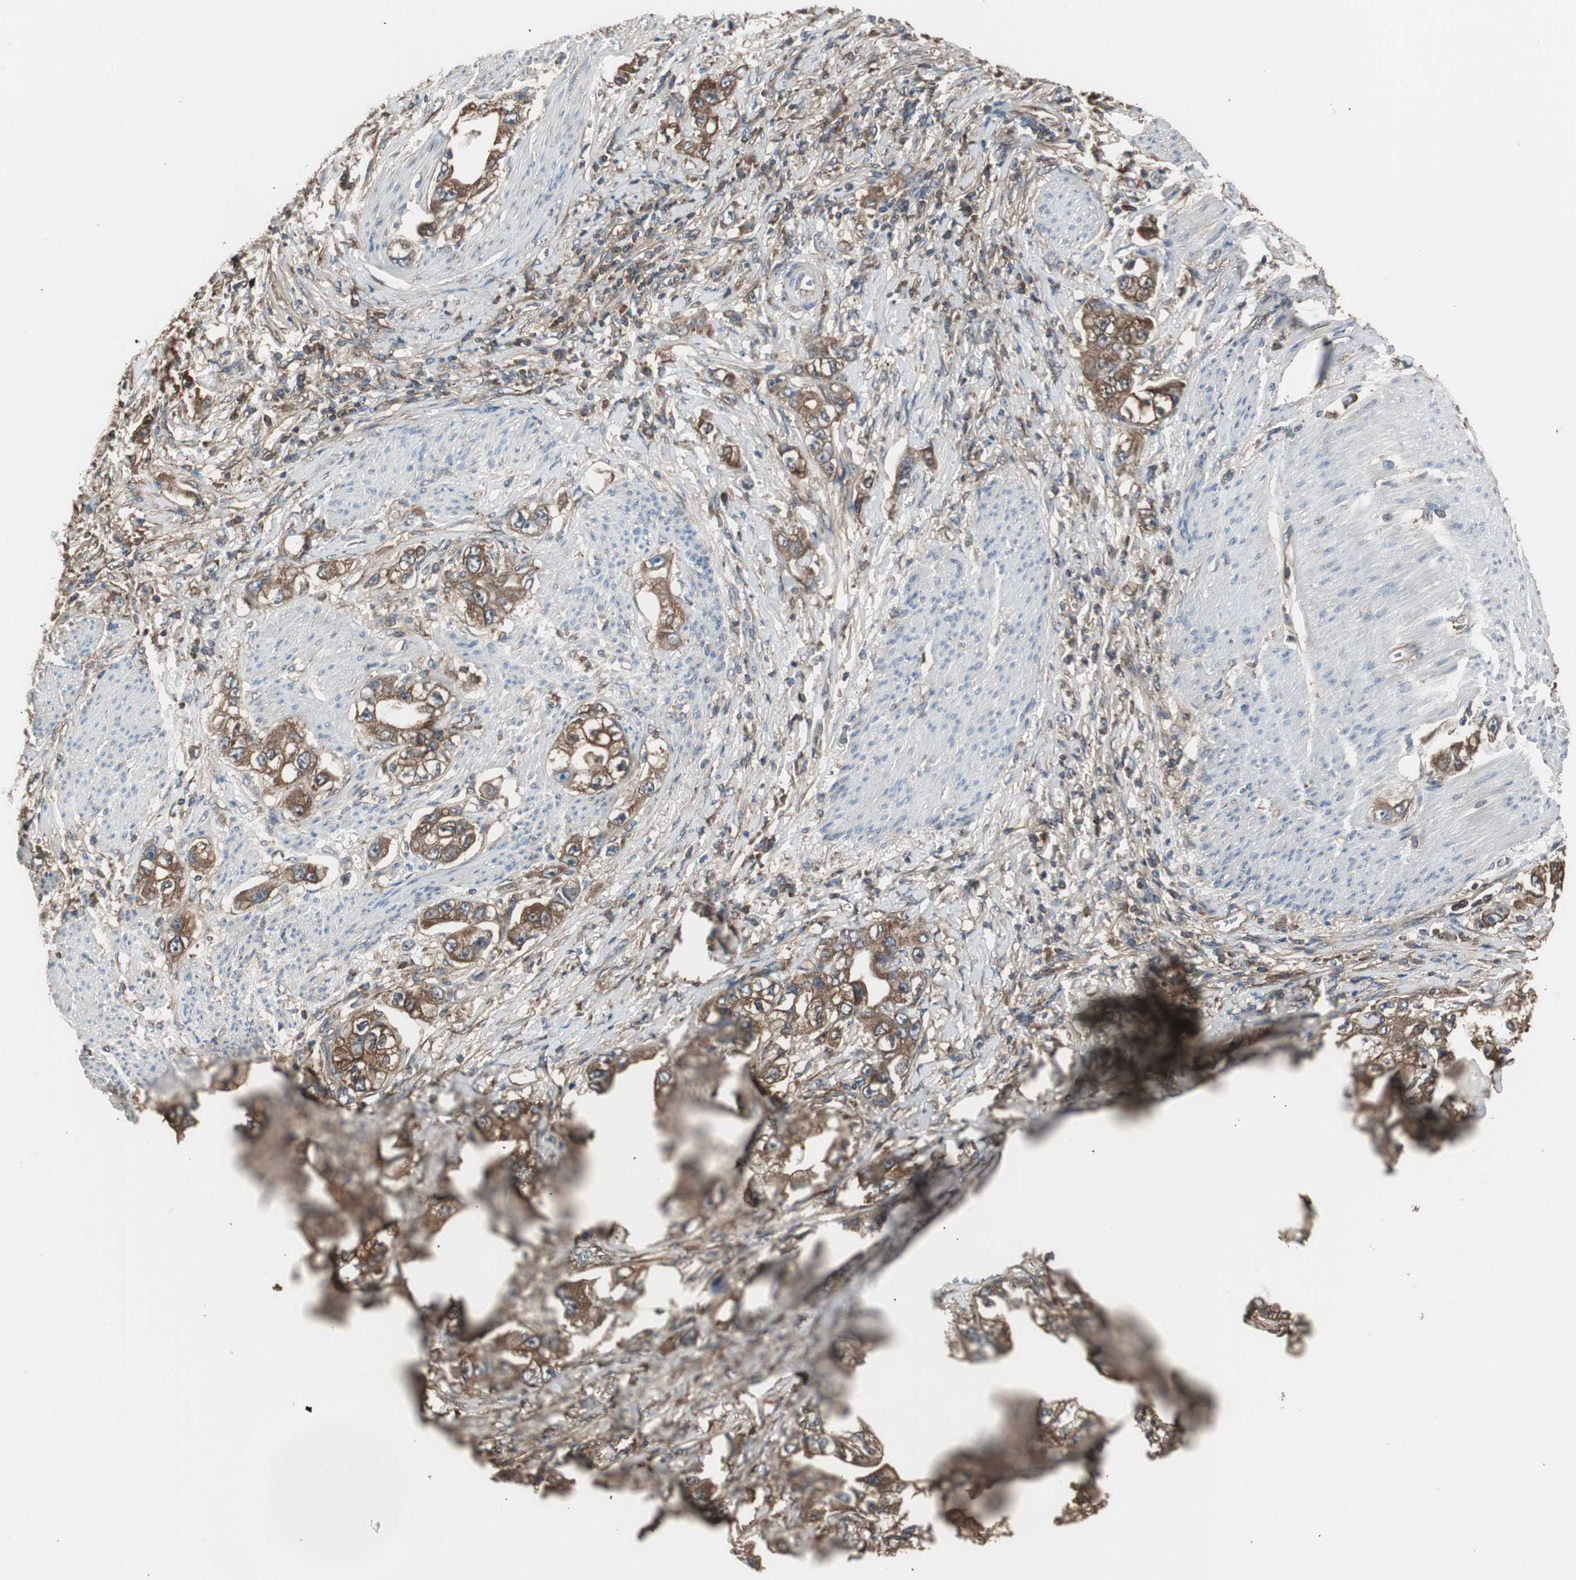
{"staining": {"intensity": "strong", "quantity": ">75%", "location": "cytoplasmic/membranous"}, "tissue": "stomach cancer", "cell_type": "Tumor cells", "image_type": "cancer", "snomed": [{"axis": "morphology", "description": "Adenocarcinoma, NOS"}, {"axis": "topography", "description": "Stomach, lower"}], "caption": "Protein analysis of stomach adenocarcinoma tissue demonstrates strong cytoplasmic/membranous staining in about >75% of tumor cells.", "gene": "CAPNS1", "patient": {"sex": "female", "age": 93}}